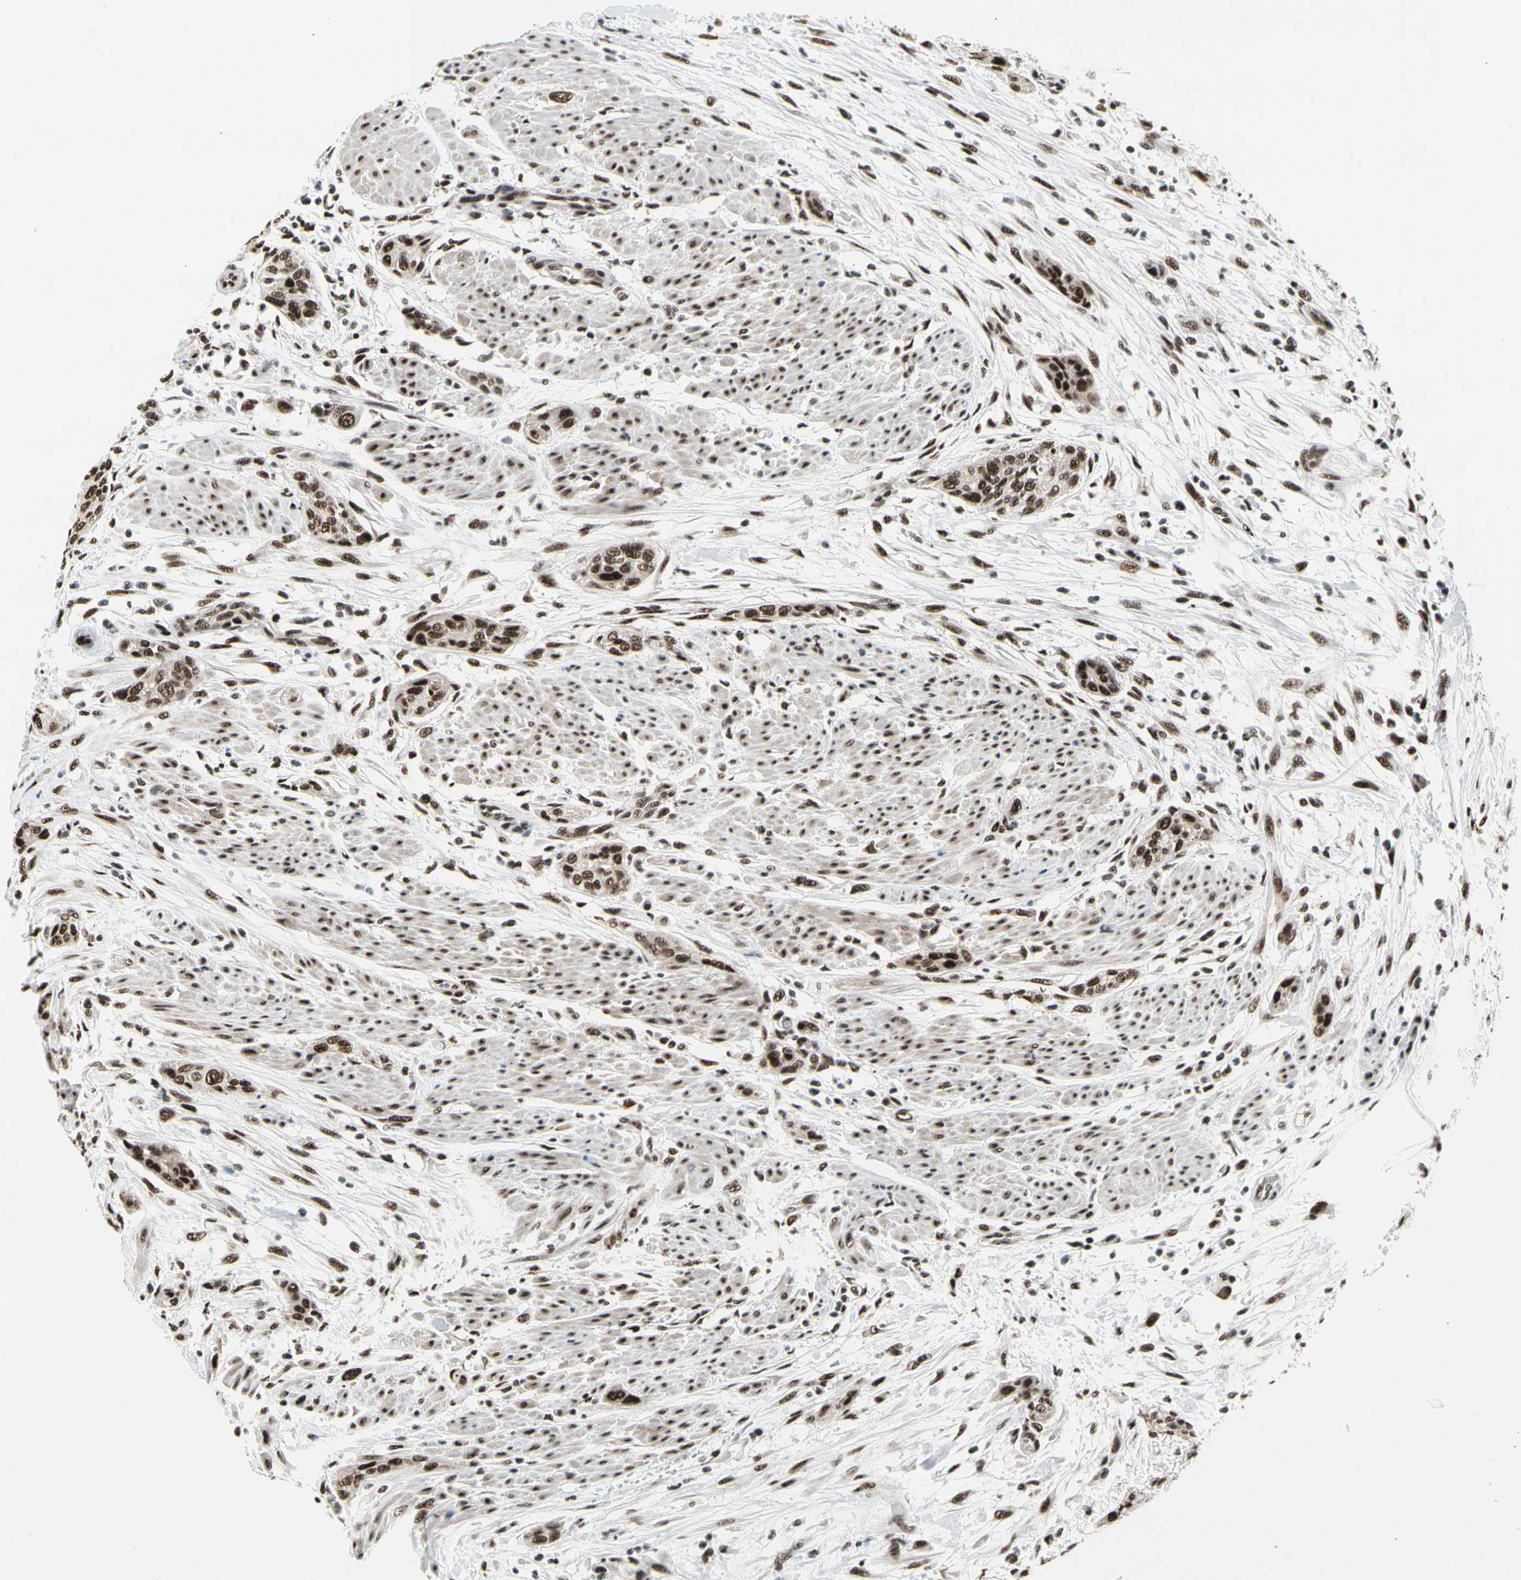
{"staining": {"intensity": "strong", "quantity": ">75%", "location": "nuclear"}, "tissue": "urothelial cancer", "cell_type": "Tumor cells", "image_type": "cancer", "snomed": [{"axis": "morphology", "description": "Urothelial carcinoma, High grade"}, {"axis": "topography", "description": "Urinary bladder"}], "caption": "Human high-grade urothelial carcinoma stained for a protein (brown) displays strong nuclear positive positivity in approximately >75% of tumor cells.", "gene": "SRSF11", "patient": {"sex": "male", "age": 35}}